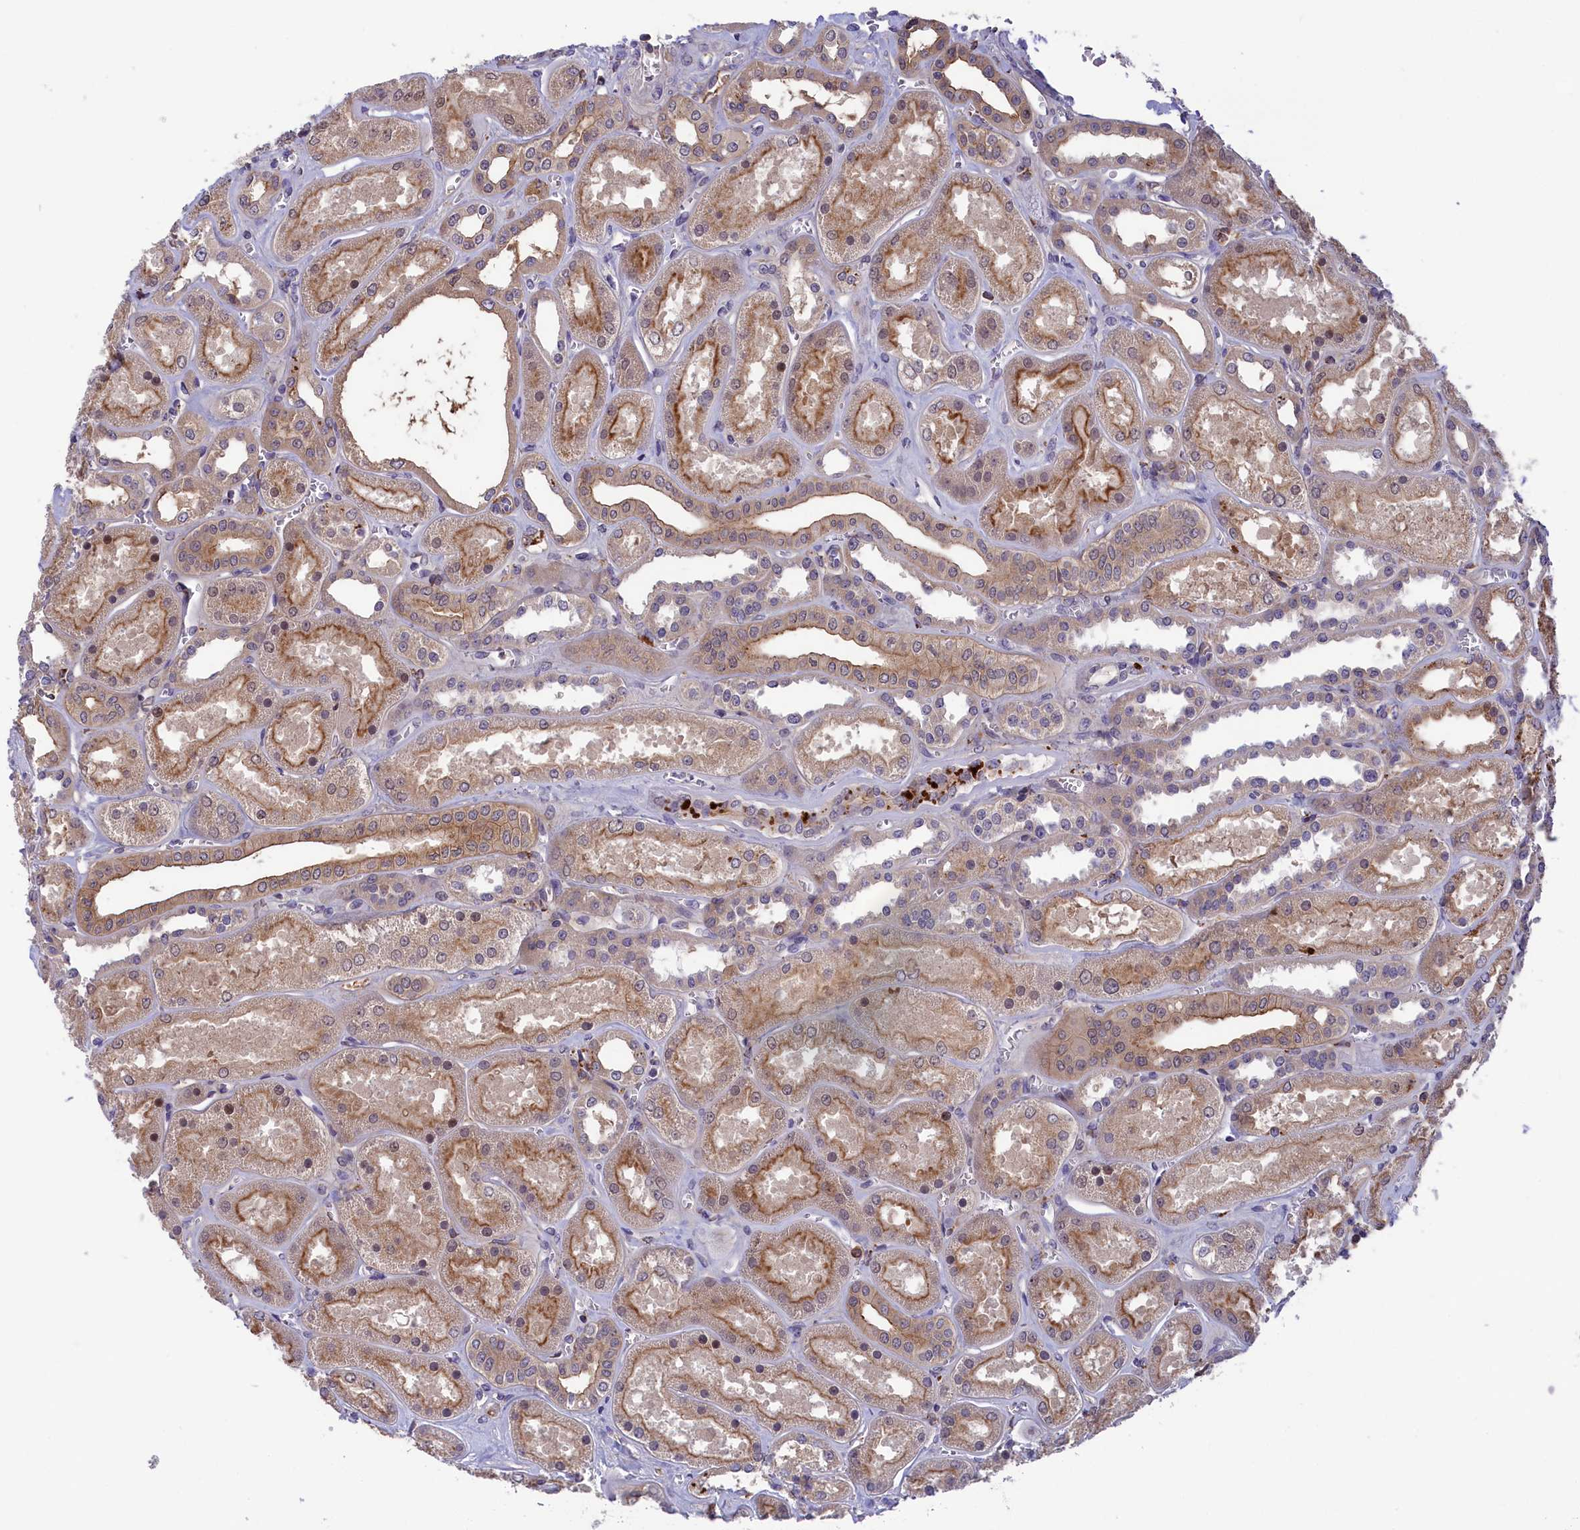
{"staining": {"intensity": "weak", "quantity": "<25%", "location": "cytoplasmic/membranous"}, "tissue": "kidney", "cell_type": "Cells in glomeruli", "image_type": "normal", "snomed": [{"axis": "morphology", "description": "Normal tissue, NOS"}, {"axis": "morphology", "description": "Adenocarcinoma, NOS"}, {"axis": "topography", "description": "Kidney"}], "caption": "Immunohistochemistry of benign human kidney displays no expression in cells in glomeruli. (IHC, brightfield microscopy, high magnification).", "gene": "STYX", "patient": {"sex": "female", "age": 68}}